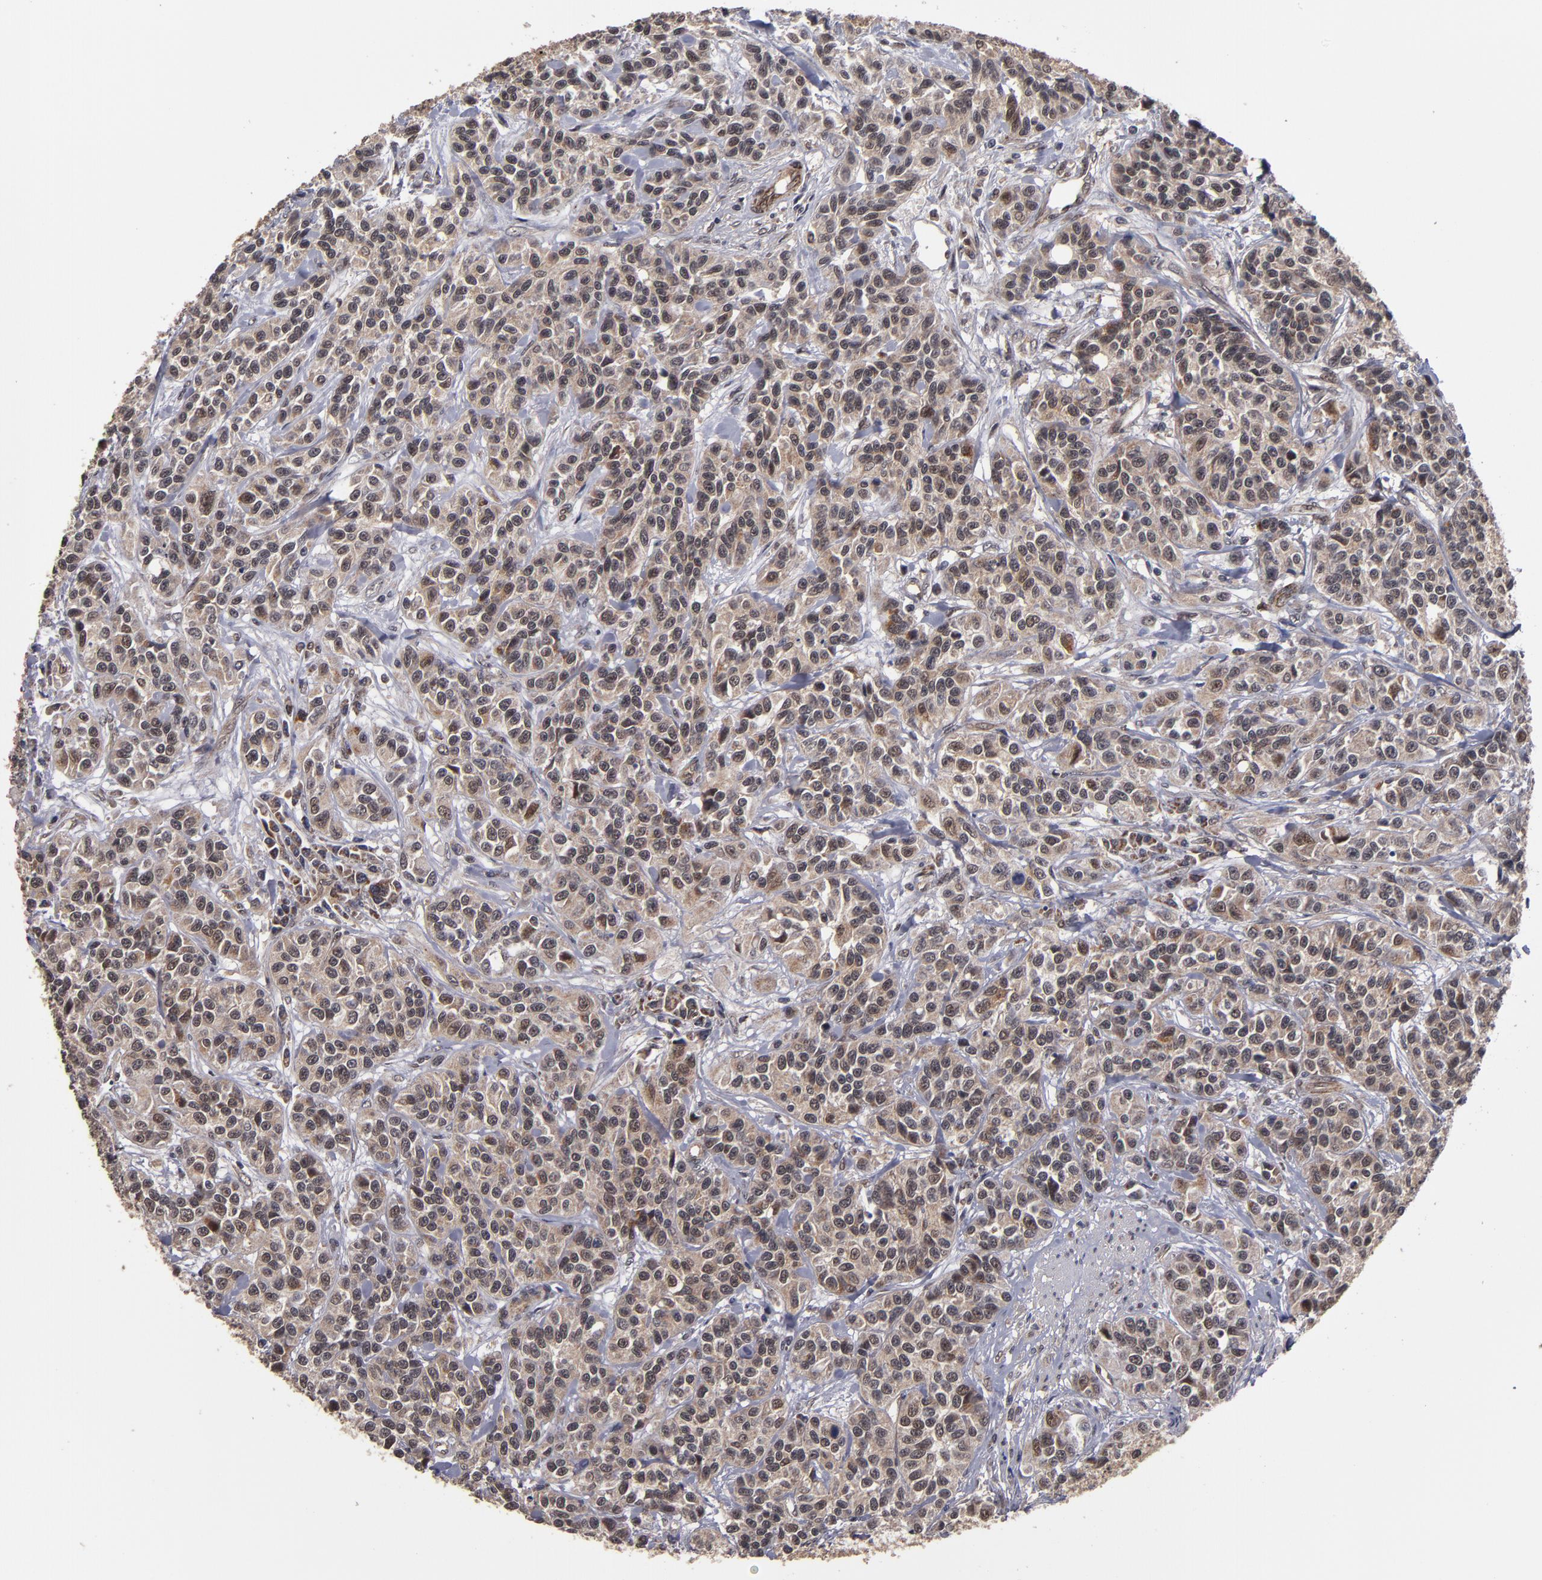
{"staining": {"intensity": "weak", "quantity": ">75%", "location": "cytoplasmic/membranous"}, "tissue": "urothelial cancer", "cell_type": "Tumor cells", "image_type": "cancer", "snomed": [{"axis": "morphology", "description": "Urothelial carcinoma, High grade"}, {"axis": "topography", "description": "Urinary bladder"}], "caption": "Immunohistochemistry (IHC) histopathology image of urothelial cancer stained for a protein (brown), which displays low levels of weak cytoplasmic/membranous positivity in approximately >75% of tumor cells.", "gene": "CUL5", "patient": {"sex": "female", "age": 81}}